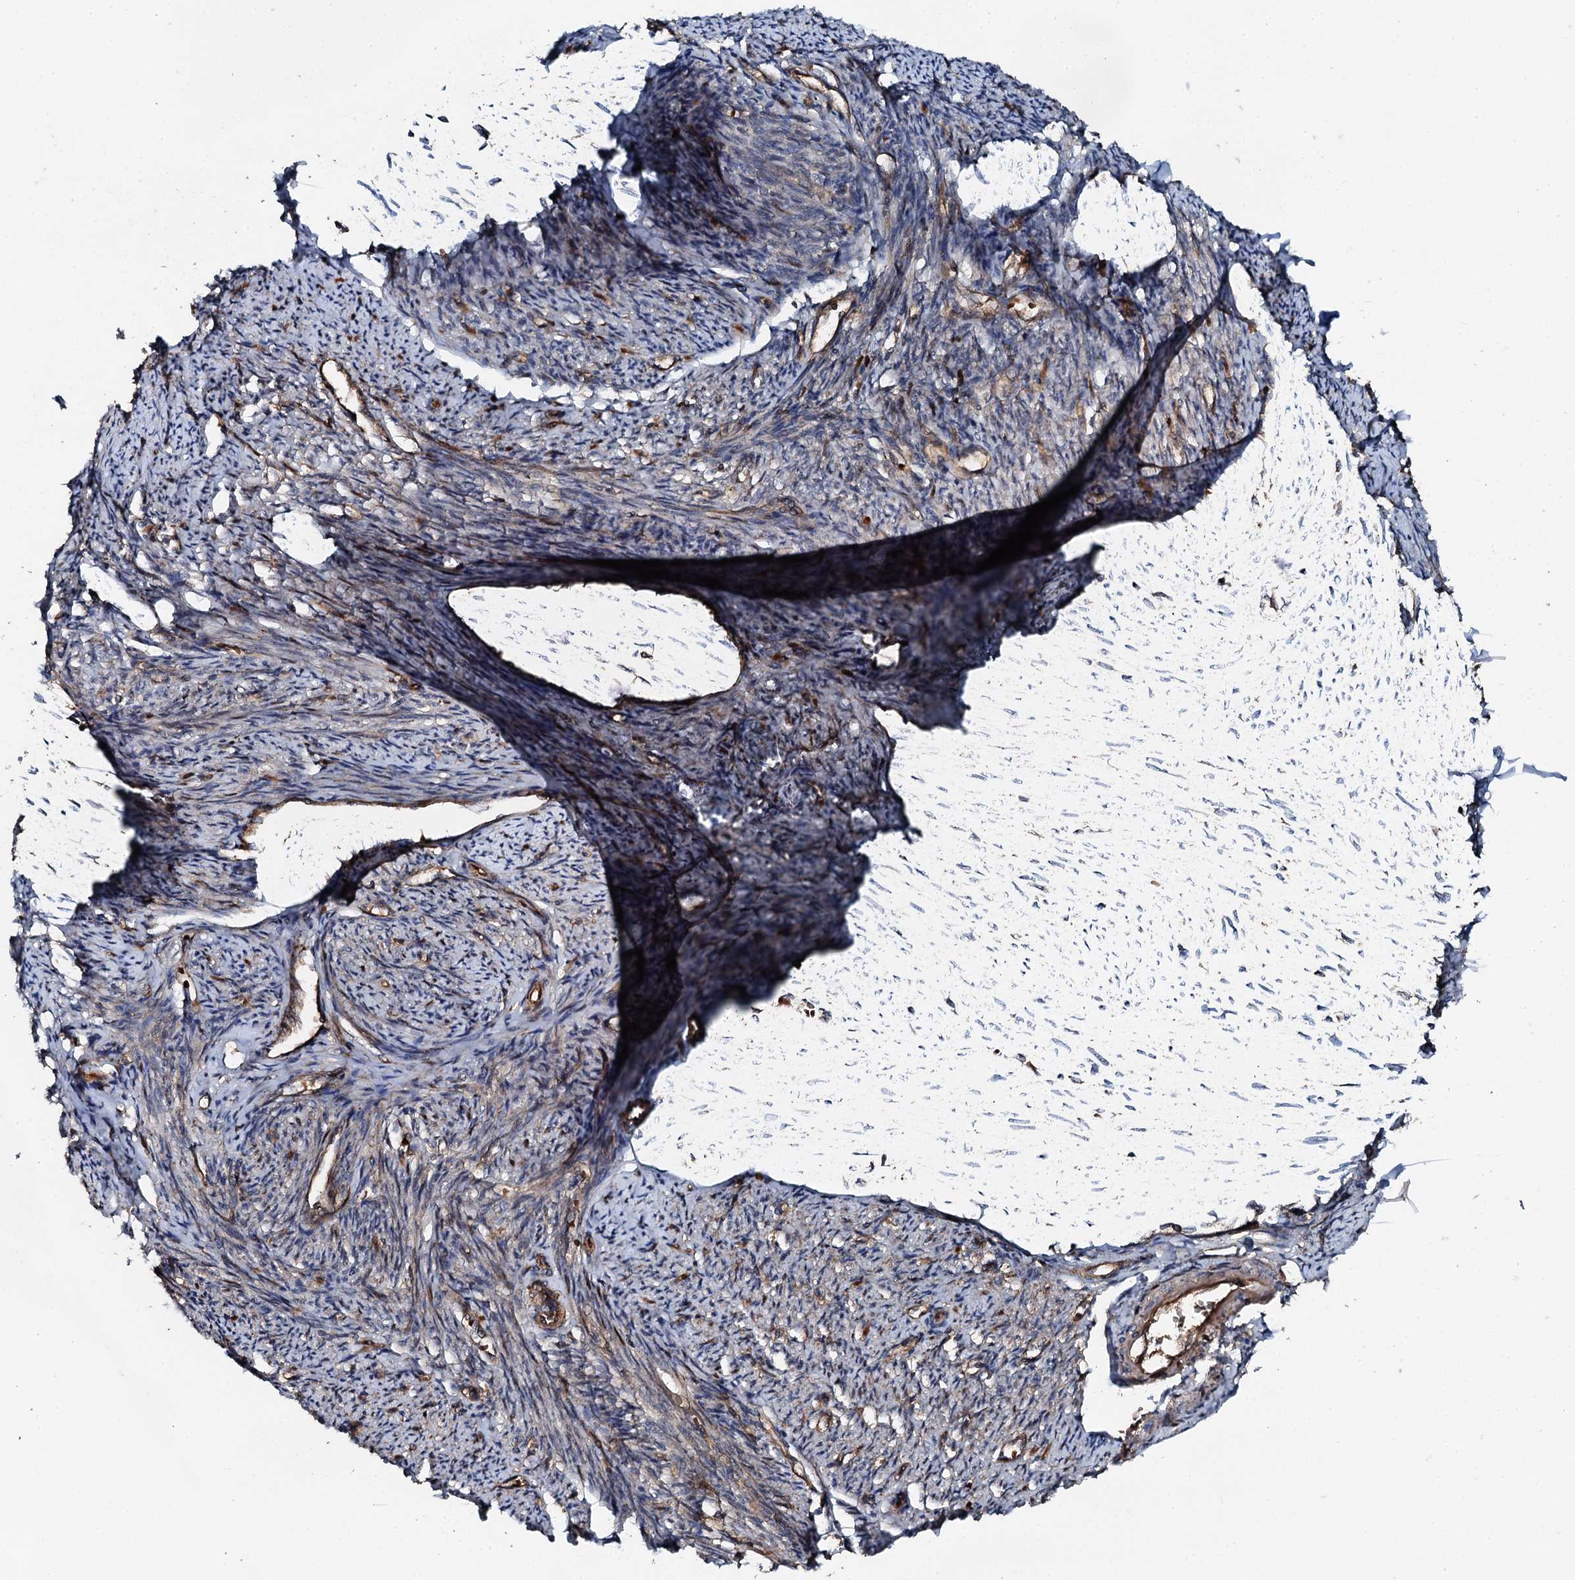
{"staining": {"intensity": "moderate", "quantity": "25%-75%", "location": "cytoplasmic/membranous"}, "tissue": "smooth muscle", "cell_type": "Smooth muscle cells", "image_type": "normal", "snomed": [{"axis": "morphology", "description": "Normal tissue, NOS"}, {"axis": "topography", "description": "Smooth muscle"}, {"axis": "topography", "description": "Uterus"}], "caption": "A brown stain highlights moderate cytoplasmic/membranous expression of a protein in smooth muscle cells of normal human smooth muscle. Nuclei are stained in blue.", "gene": "FLYWCH1", "patient": {"sex": "female", "age": 59}}